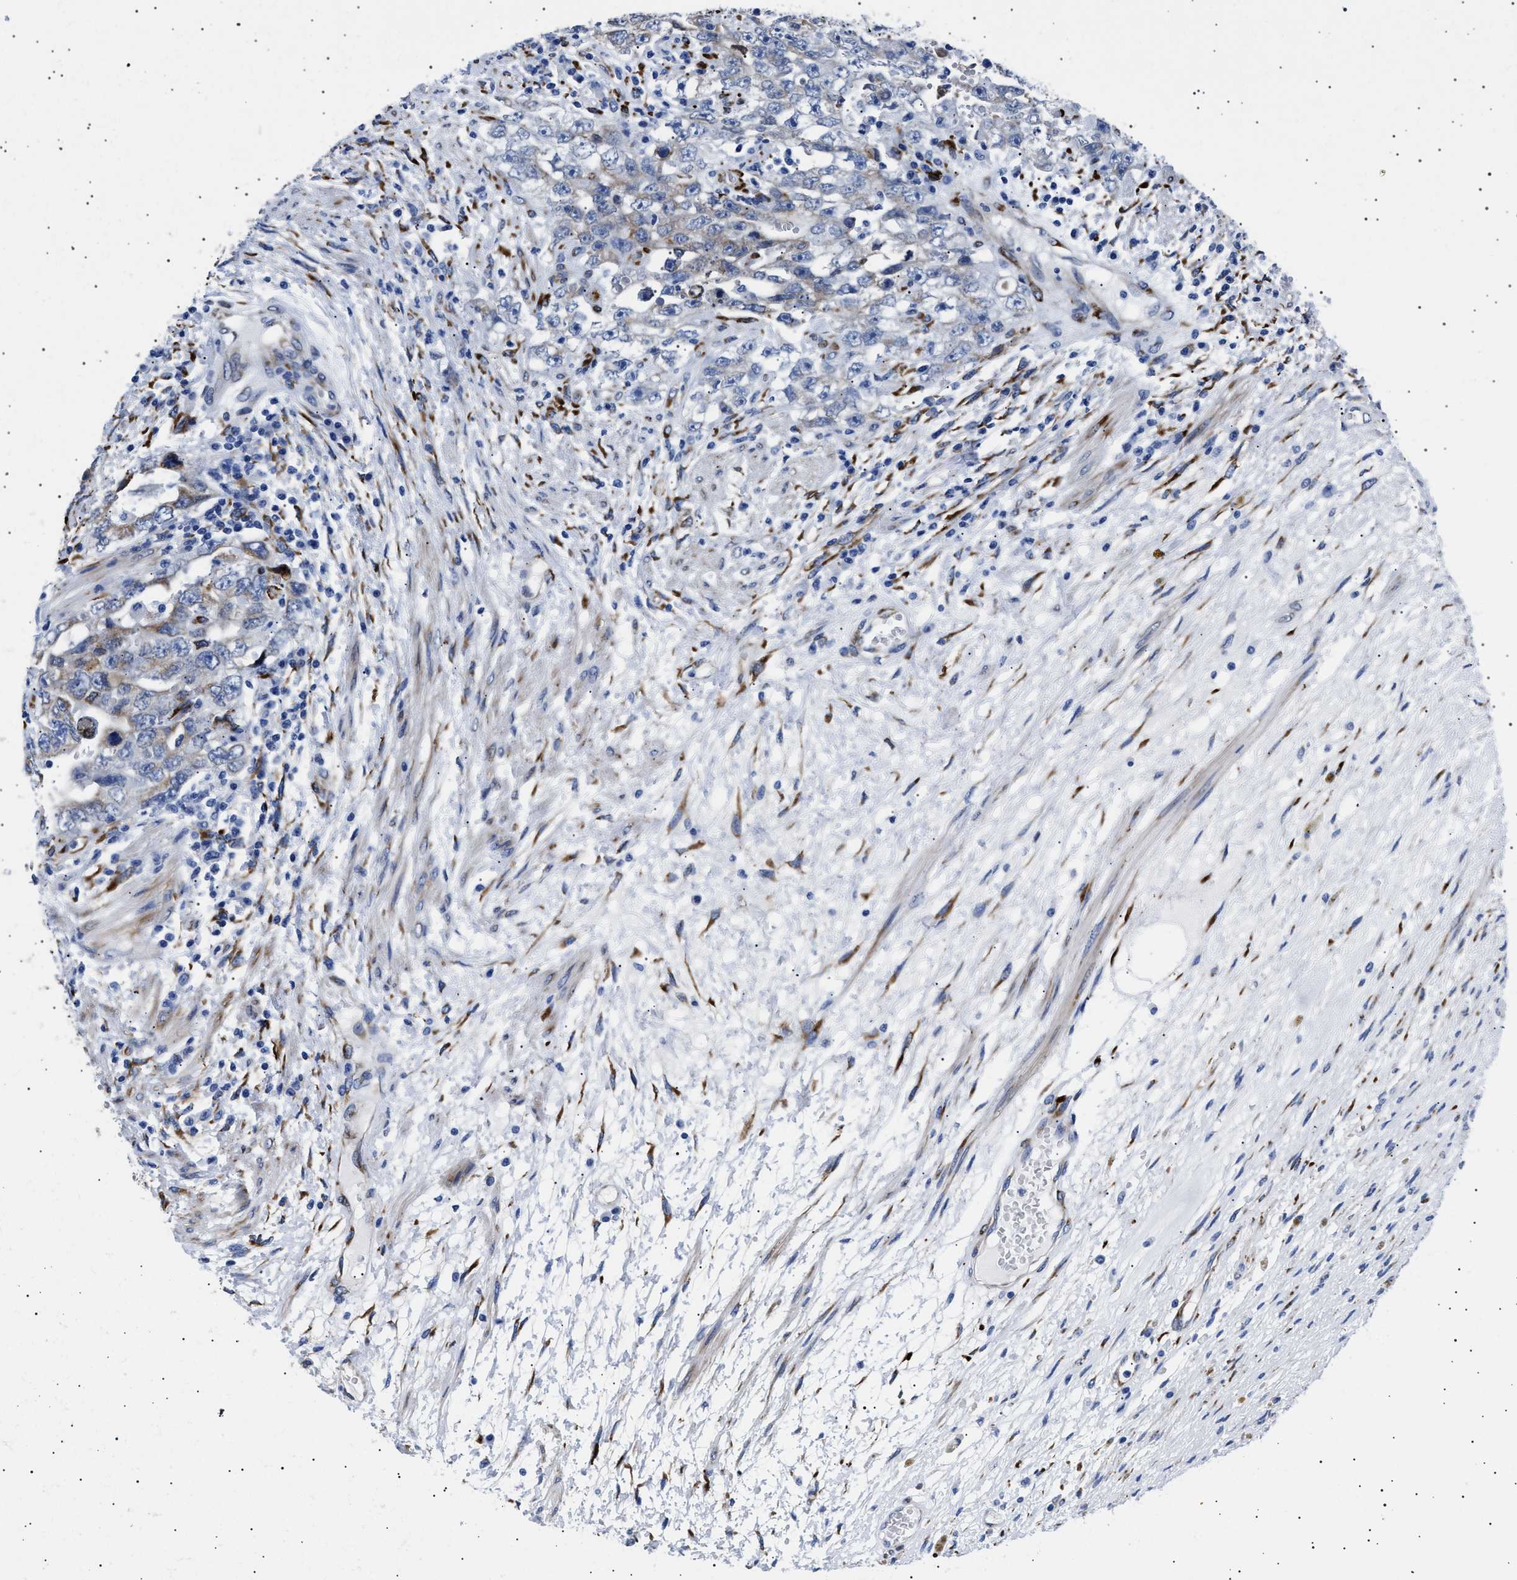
{"staining": {"intensity": "negative", "quantity": "none", "location": "none"}, "tissue": "testis cancer", "cell_type": "Tumor cells", "image_type": "cancer", "snomed": [{"axis": "morphology", "description": "Carcinoma, Embryonal, NOS"}, {"axis": "topography", "description": "Testis"}], "caption": "Human testis cancer stained for a protein using IHC shows no positivity in tumor cells.", "gene": "HEMGN", "patient": {"sex": "male", "age": 26}}